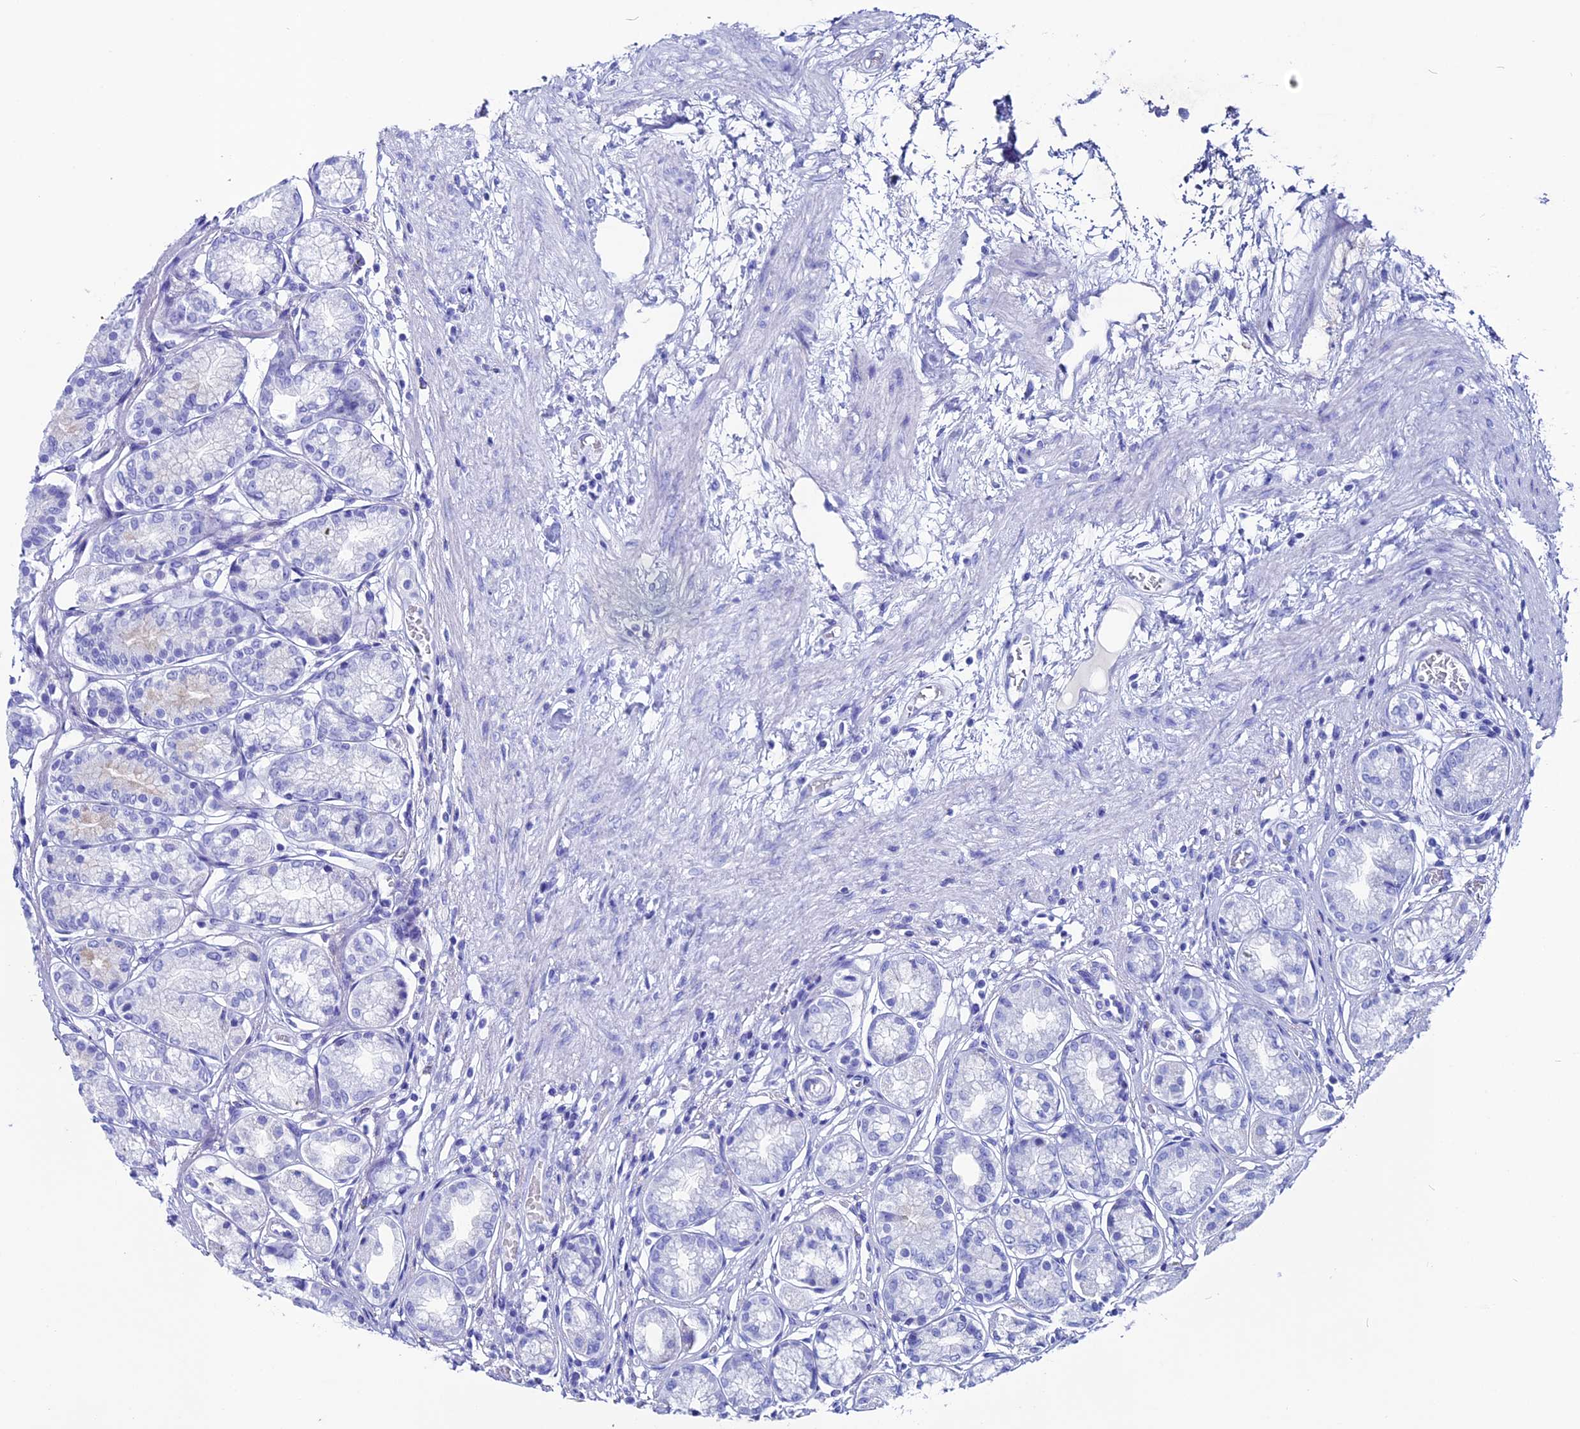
{"staining": {"intensity": "negative", "quantity": "none", "location": "none"}, "tissue": "stomach", "cell_type": "Glandular cells", "image_type": "normal", "snomed": [{"axis": "morphology", "description": "Normal tissue, NOS"}, {"axis": "morphology", "description": "Adenocarcinoma, NOS"}, {"axis": "morphology", "description": "Adenocarcinoma, High grade"}, {"axis": "topography", "description": "Stomach, upper"}, {"axis": "topography", "description": "Stomach"}], "caption": "This is an immunohistochemistry photomicrograph of benign human stomach. There is no expression in glandular cells.", "gene": "ANKRD29", "patient": {"sex": "female", "age": 65}}